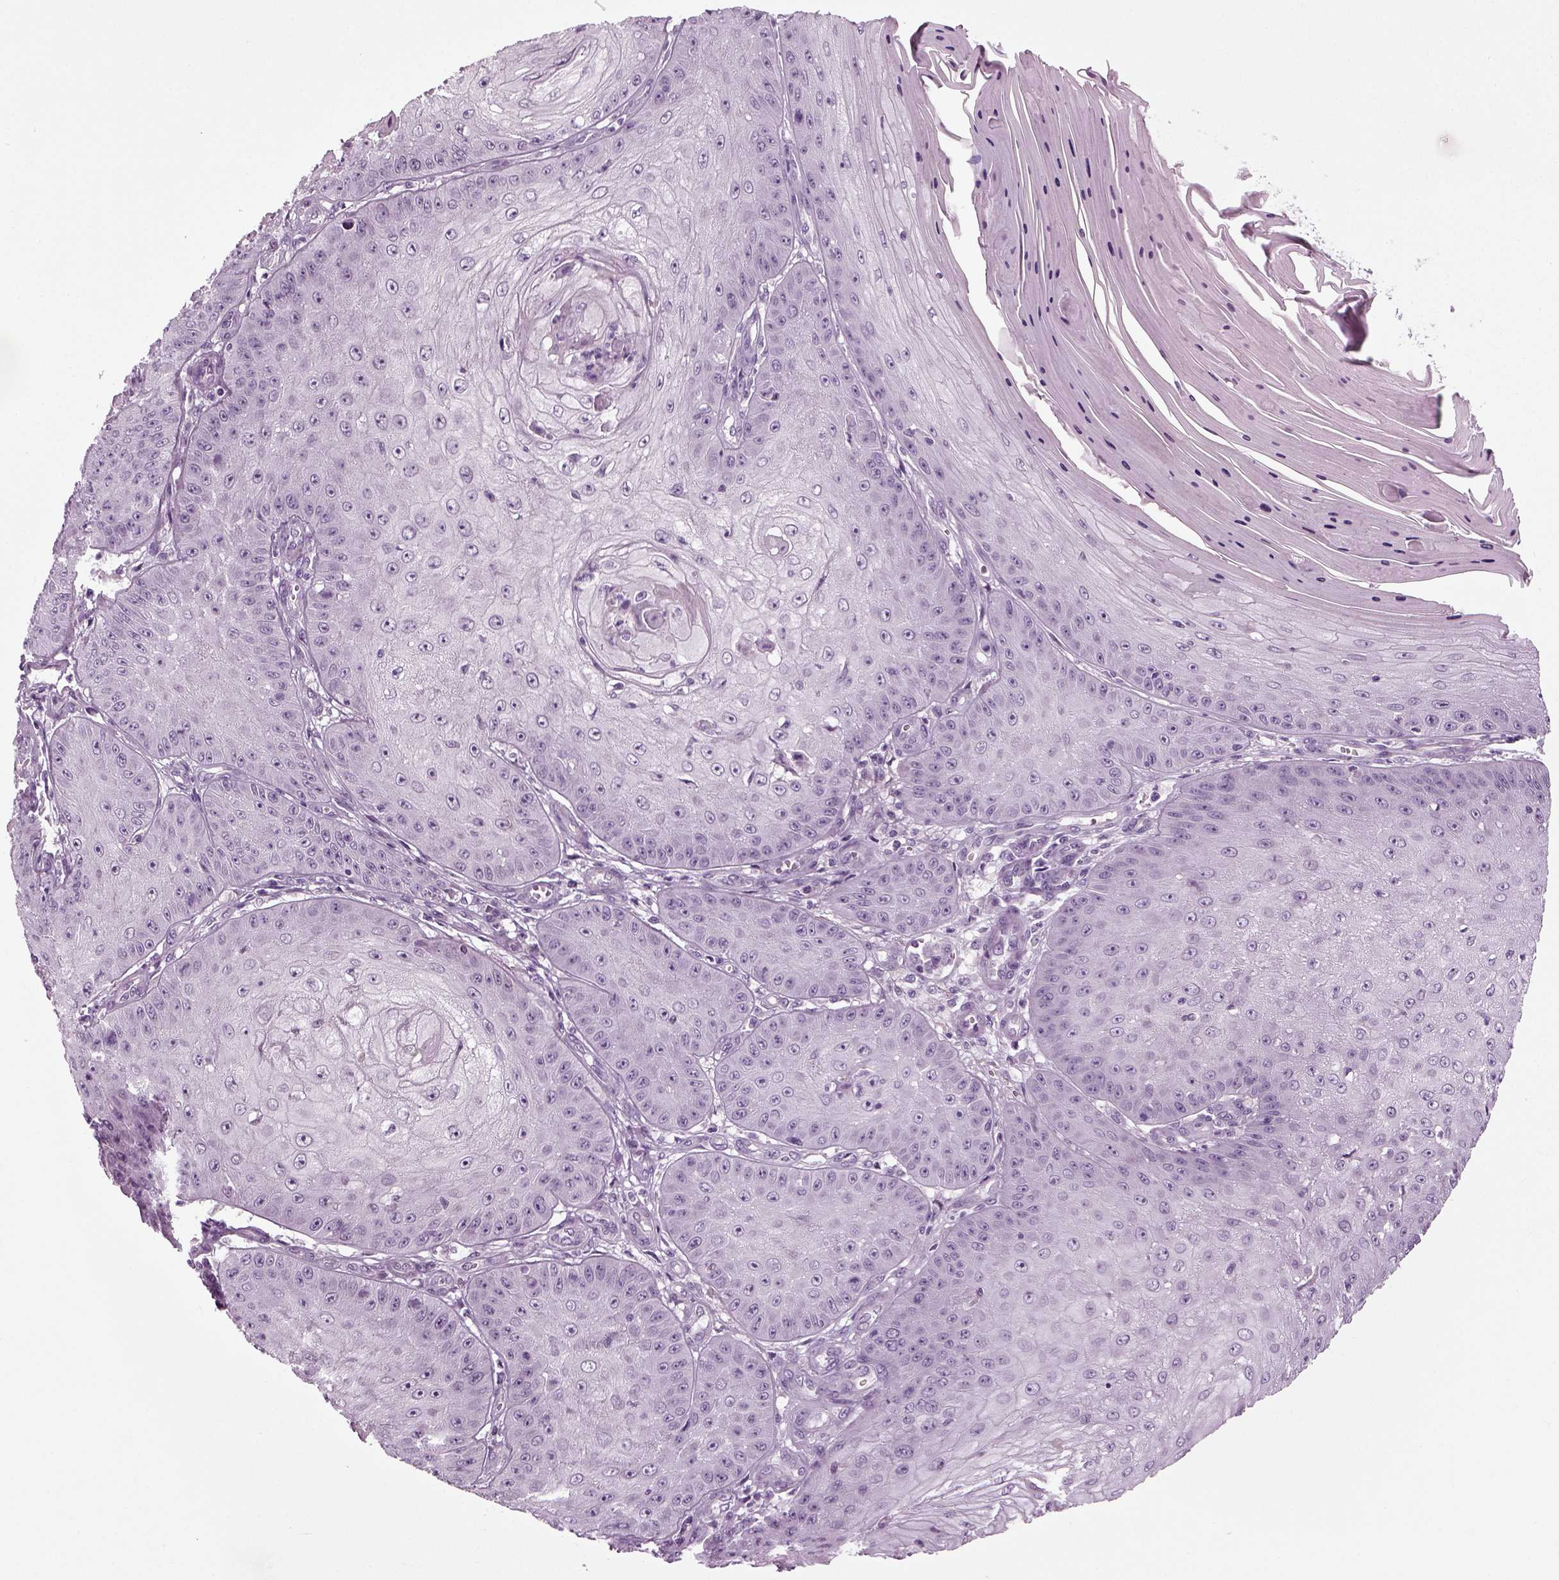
{"staining": {"intensity": "negative", "quantity": "none", "location": "none"}, "tissue": "skin cancer", "cell_type": "Tumor cells", "image_type": "cancer", "snomed": [{"axis": "morphology", "description": "Squamous cell carcinoma, NOS"}, {"axis": "topography", "description": "Skin"}], "caption": "DAB (3,3'-diaminobenzidine) immunohistochemical staining of human skin cancer (squamous cell carcinoma) displays no significant expression in tumor cells.", "gene": "SCG5", "patient": {"sex": "male", "age": 70}}